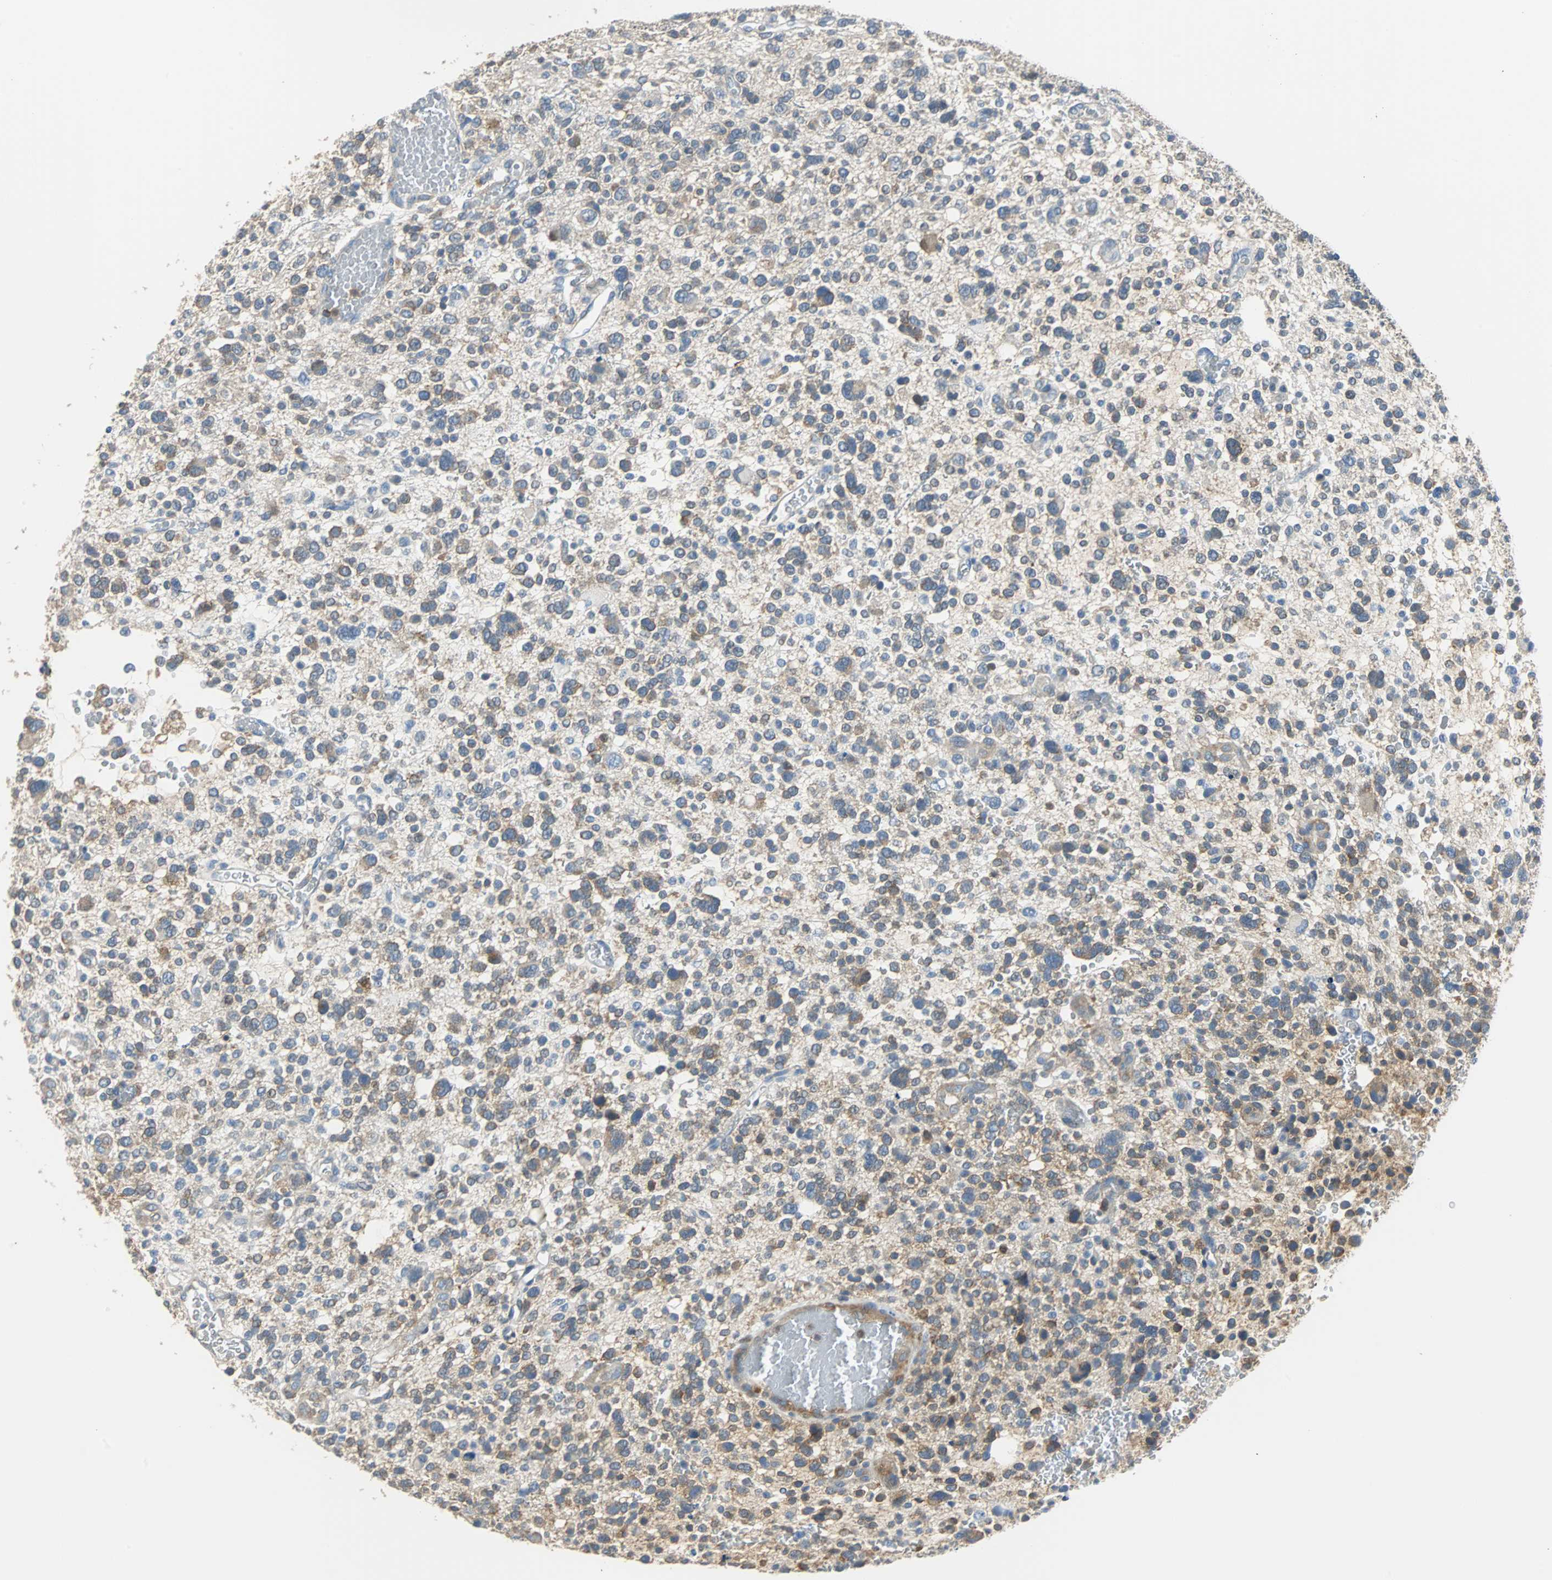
{"staining": {"intensity": "weak", "quantity": "<25%", "location": "cytoplasmic/membranous"}, "tissue": "glioma", "cell_type": "Tumor cells", "image_type": "cancer", "snomed": [{"axis": "morphology", "description": "Glioma, malignant, High grade"}, {"axis": "topography", "description": "Brain"}], "caption": "Tumor cells are negative for brown protein staining in glioma. (Immunohistochemistry, brightfield microscopy, high magnification).", "gene": "TSC22D4", "patient": {"sex": "male", "age": 48}}